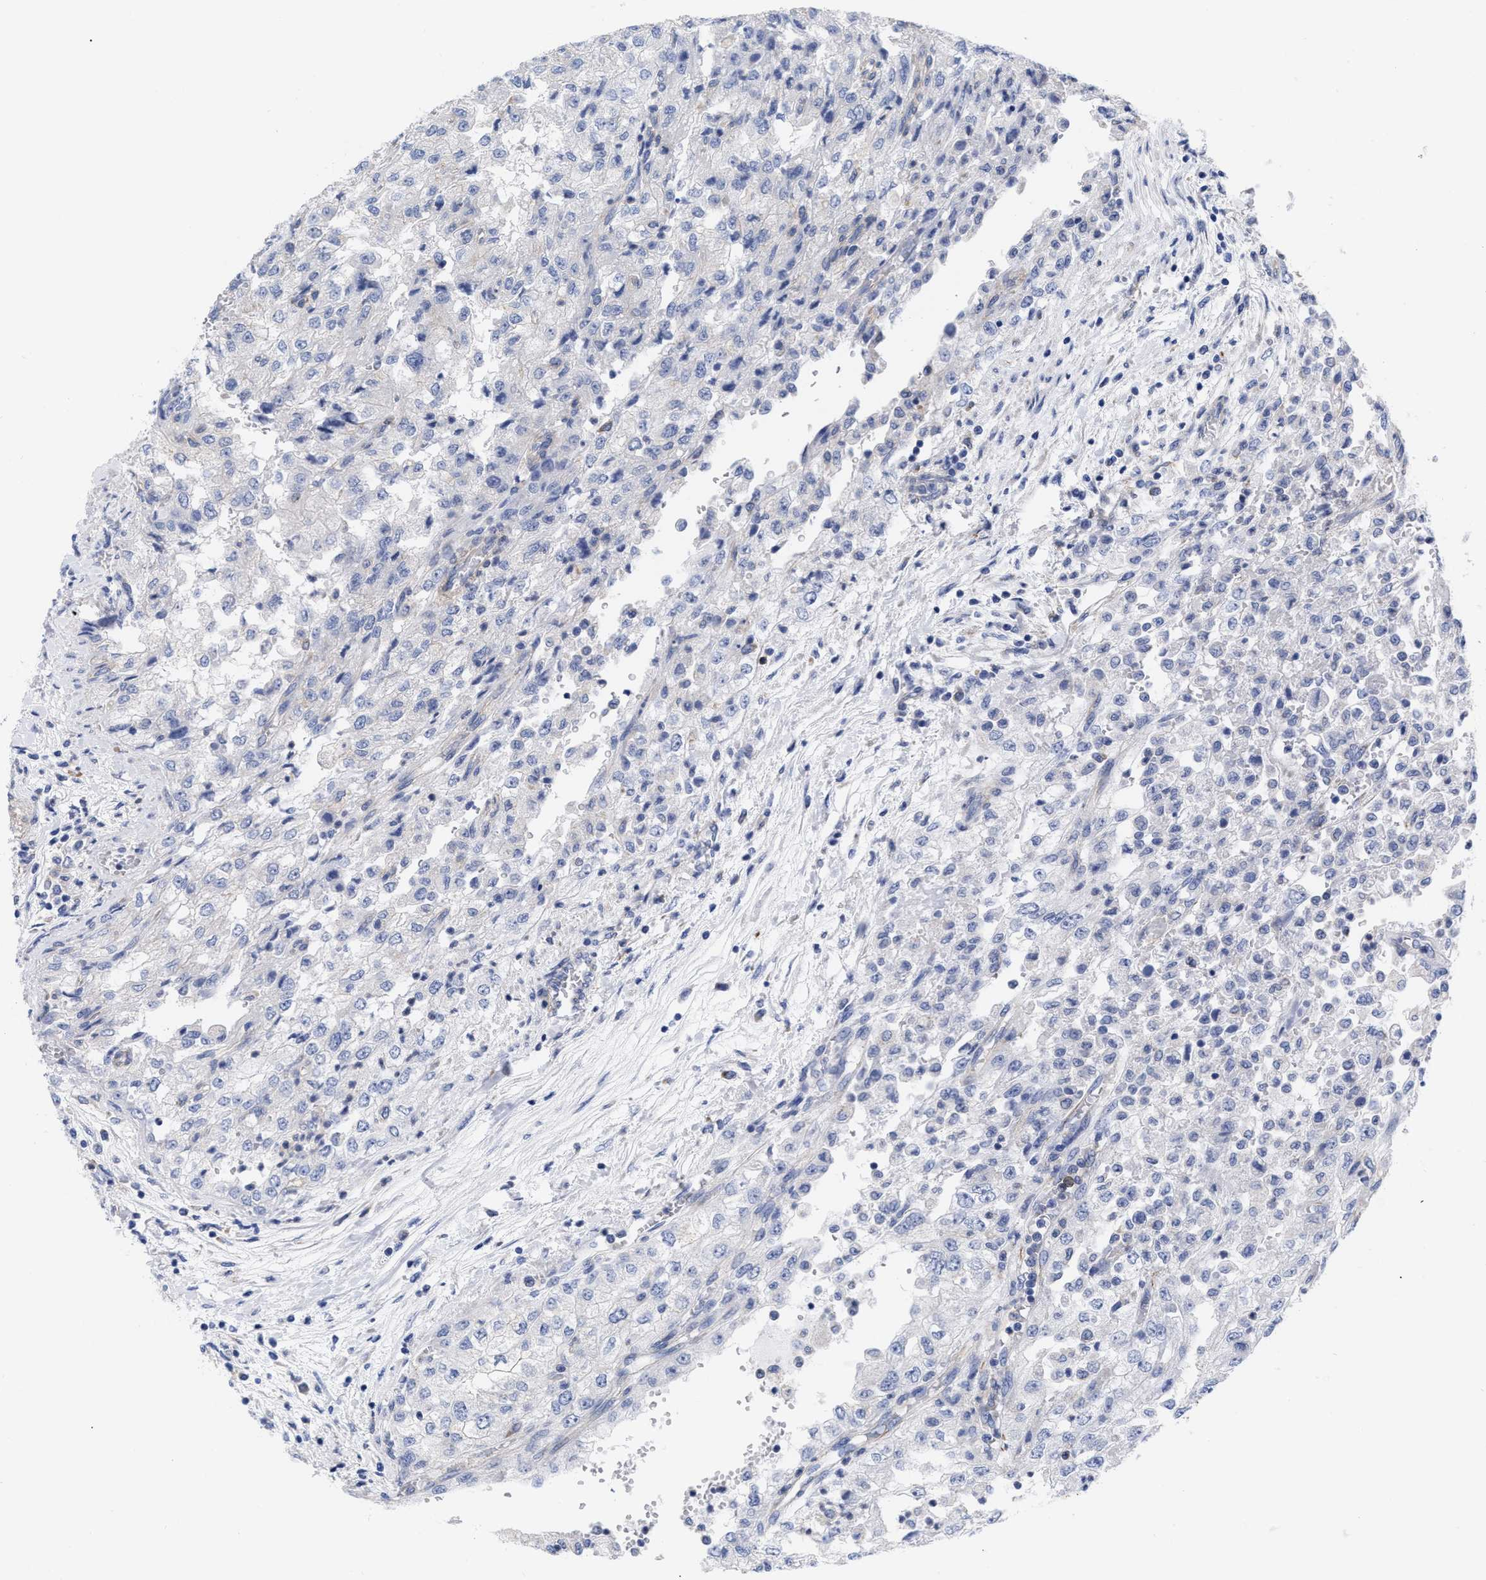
{"staining": {"intensity": "negative", "quantity": "none", "location": "none"}, "tissue": "renal cancer", "cell_type": "Tumor cells", "image_type": "cancer", "snomed": [{"axis": "morphology", "description": "Adenocarcinoma, NOS"}, {"axis": "topography", "description": "Kidney"}], "caption": "Immunohistochemistry image of renal cancer stained for a protein (brown), which exhibits no positivity in tumor cells.", "gene": "IRAG2", "patient": {"sex": "female", "age": 54}}